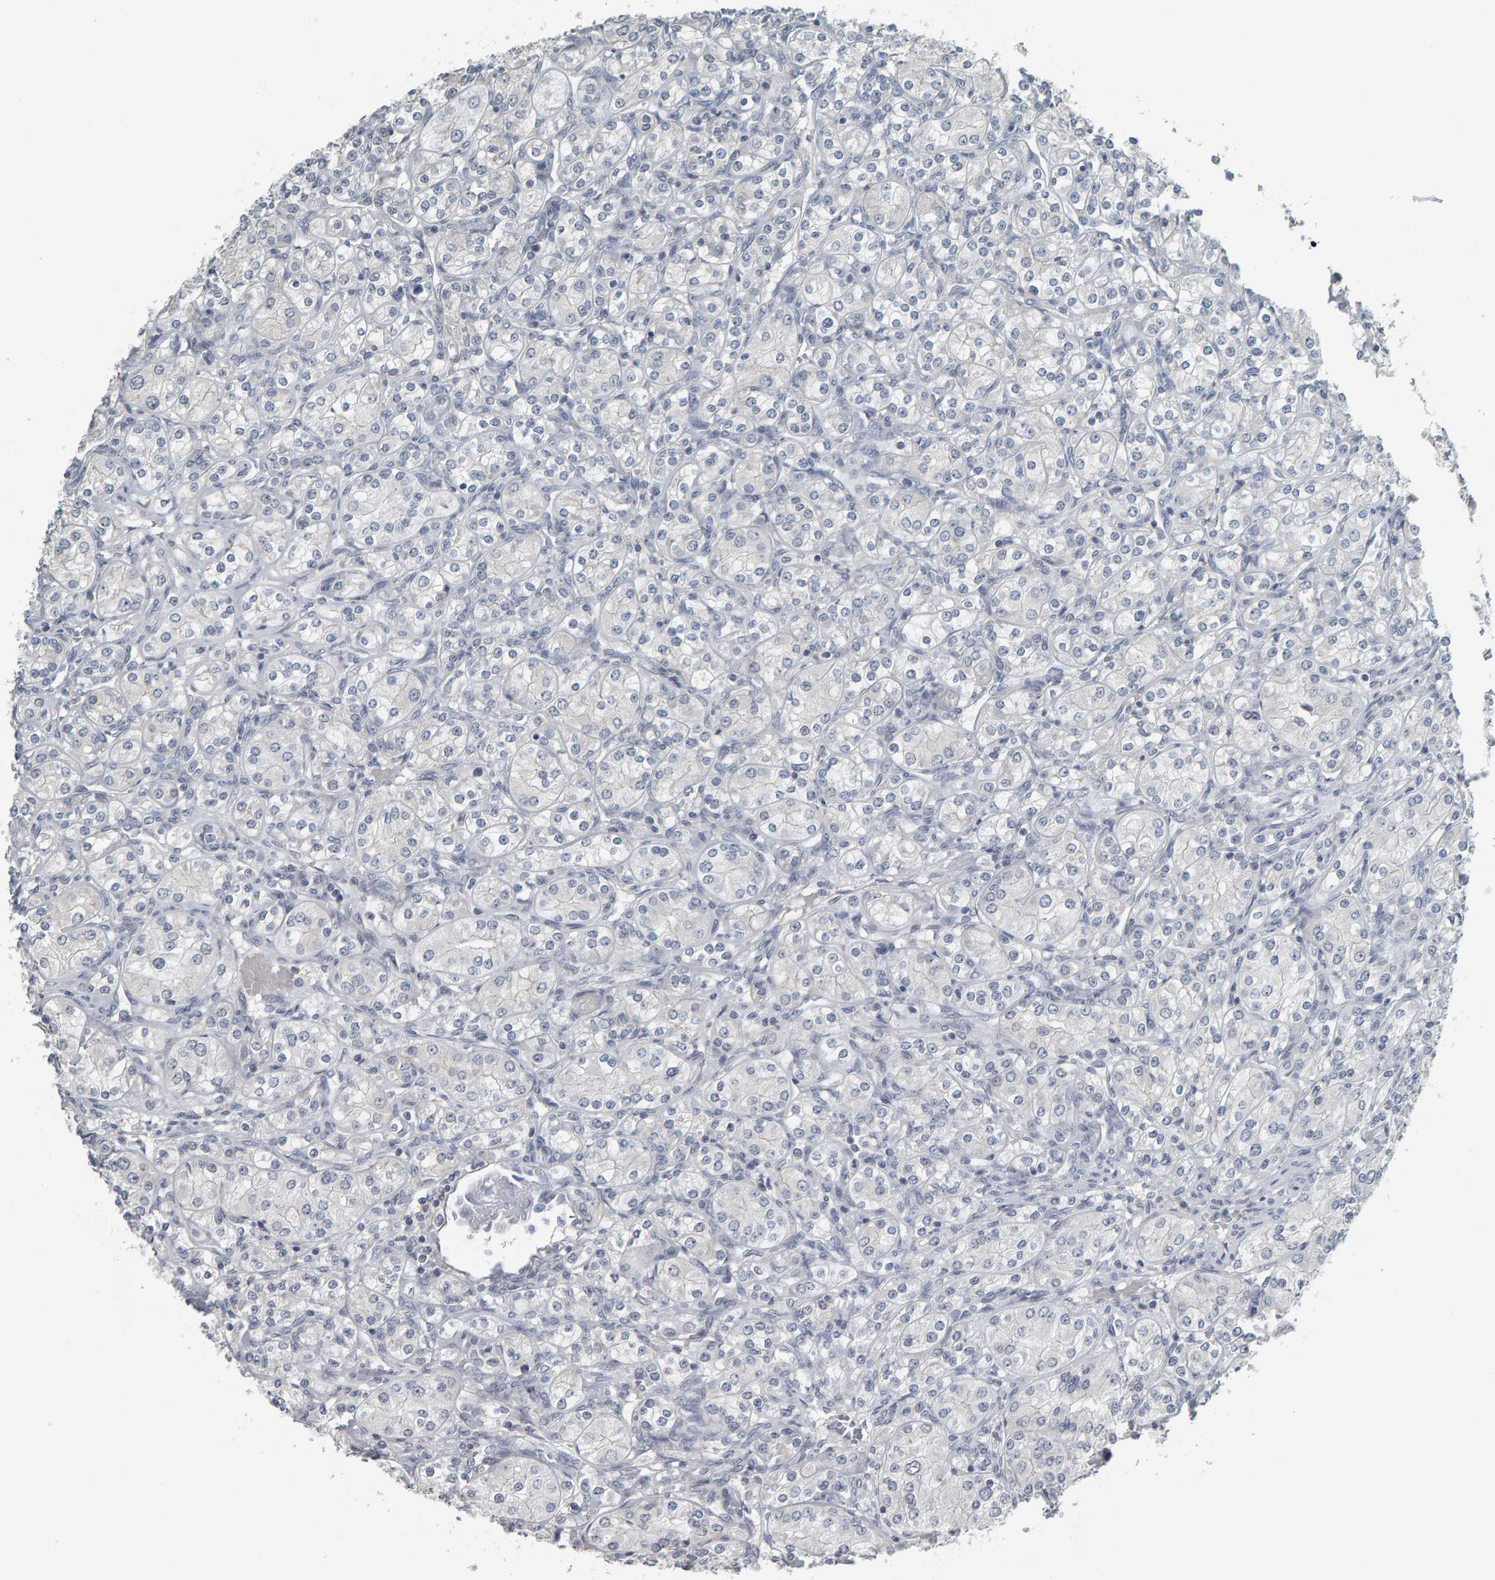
{"staining": {"intensity": "negative", "quantity": "none", "location": "none"}, "tissue": "renal cancer", "cell_type": "Tumor cells", "image_type": "cancer", "snomed": [{"axis": "morphology", "description": "Adenocarcinoma, NOS"}, {"axis": "topography", "description": "Kidney"}], "caption": "Immunohistochemical staining of renal cancer reveals no significant expression in tumor cells.", "gene": "PYY", "patient": {"sex": "male", "age": 77}}